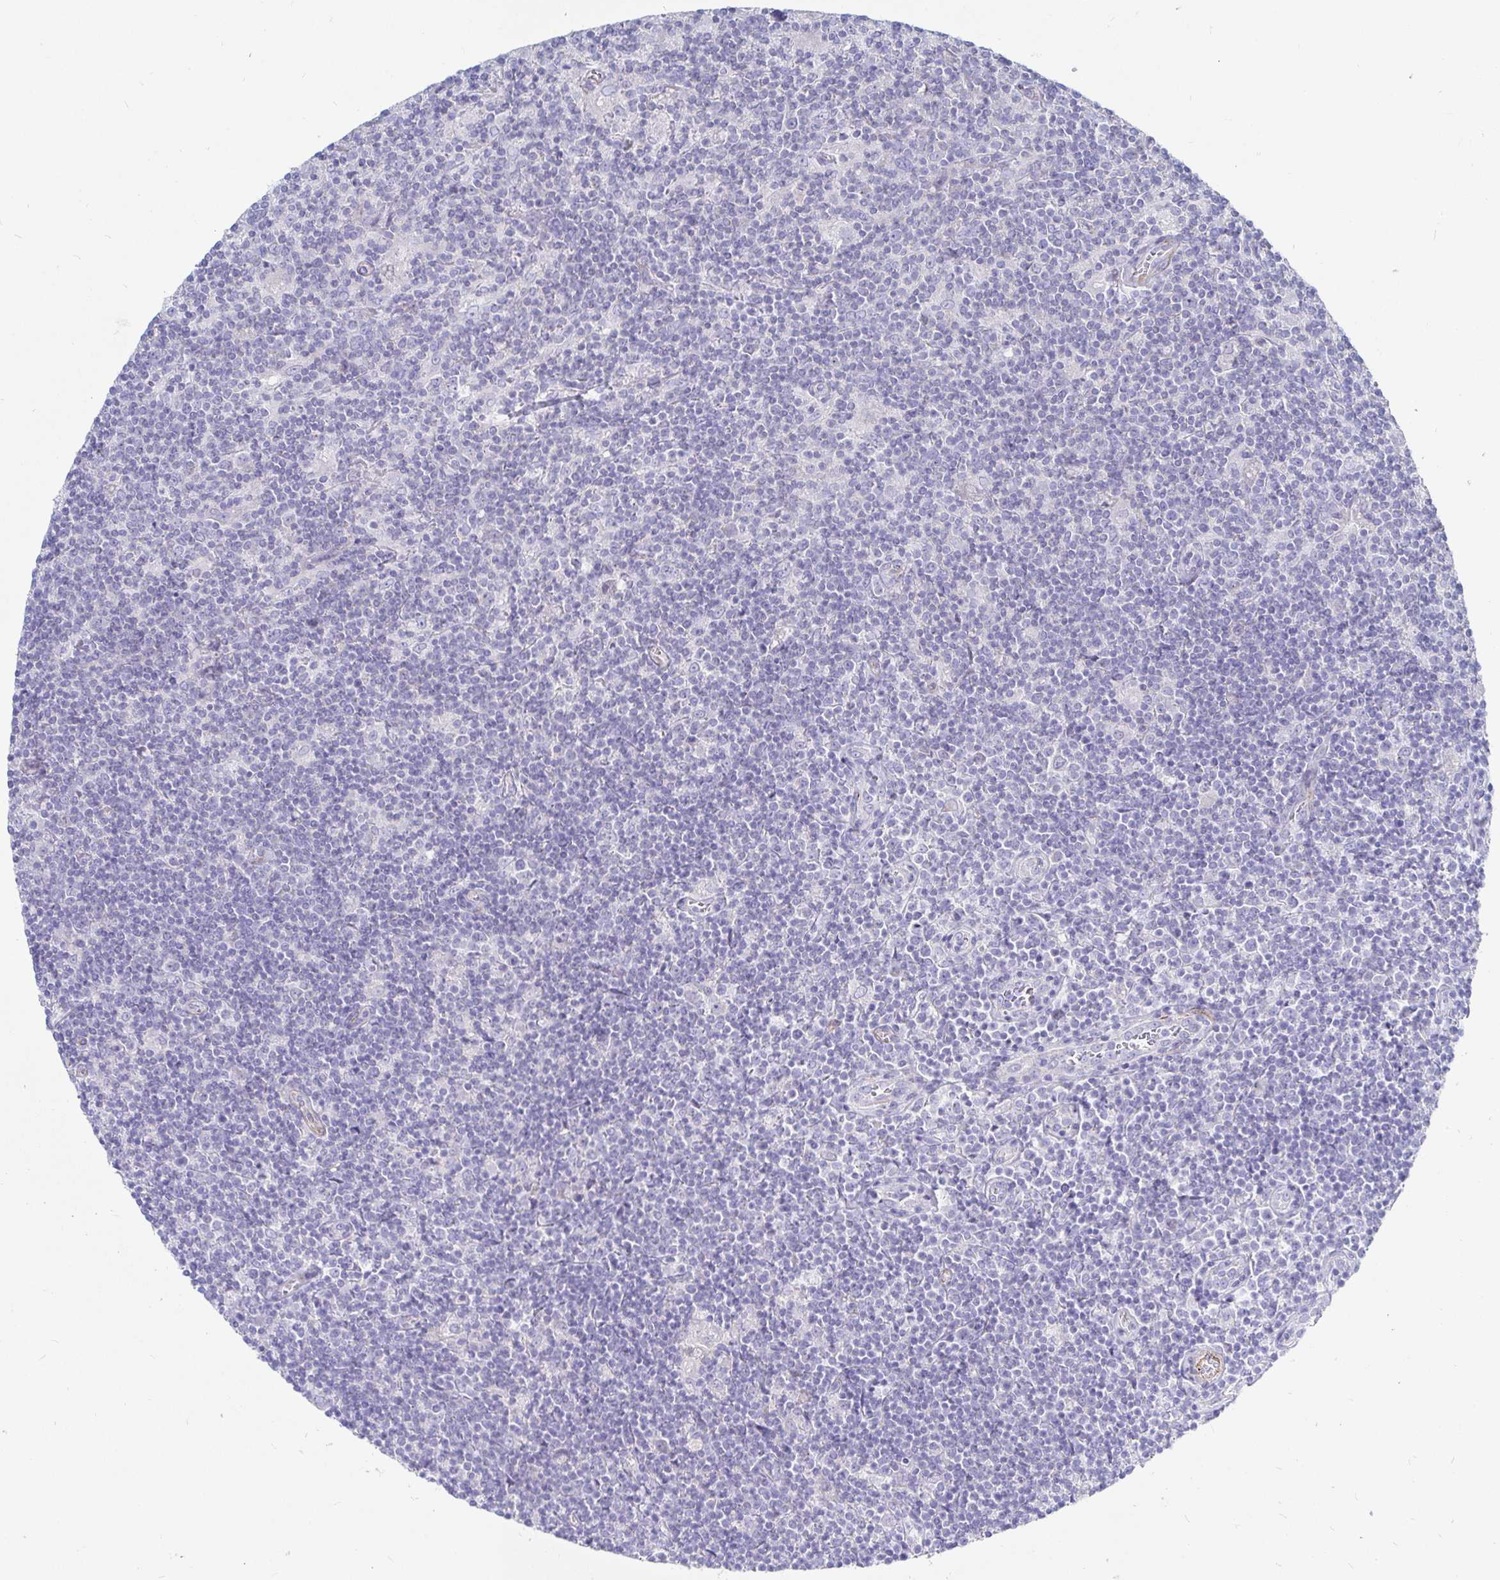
{"staining": {"intensity": "negative", "quantity": "none", "location": "none"}, "tissue": "lymphoma", "cell_type": "Tumor cells", "image_type": "cancer", "snomed": [{"axis": "morphology", "description": "Hodgkin's disease, NOS"}, {"axis": "topography", "description": "Lymph node"}], "caption": "Micrograph shows no significant protein staining in tumor cells of Hodgkin's disease. The staining is performed using DAB (3,3'-diaminobenzidine) brown chromogen with nuclei counter-stained in using hematoxylin.", "gene": "COX16", "patient": {"sex": "male", "age": 40}}